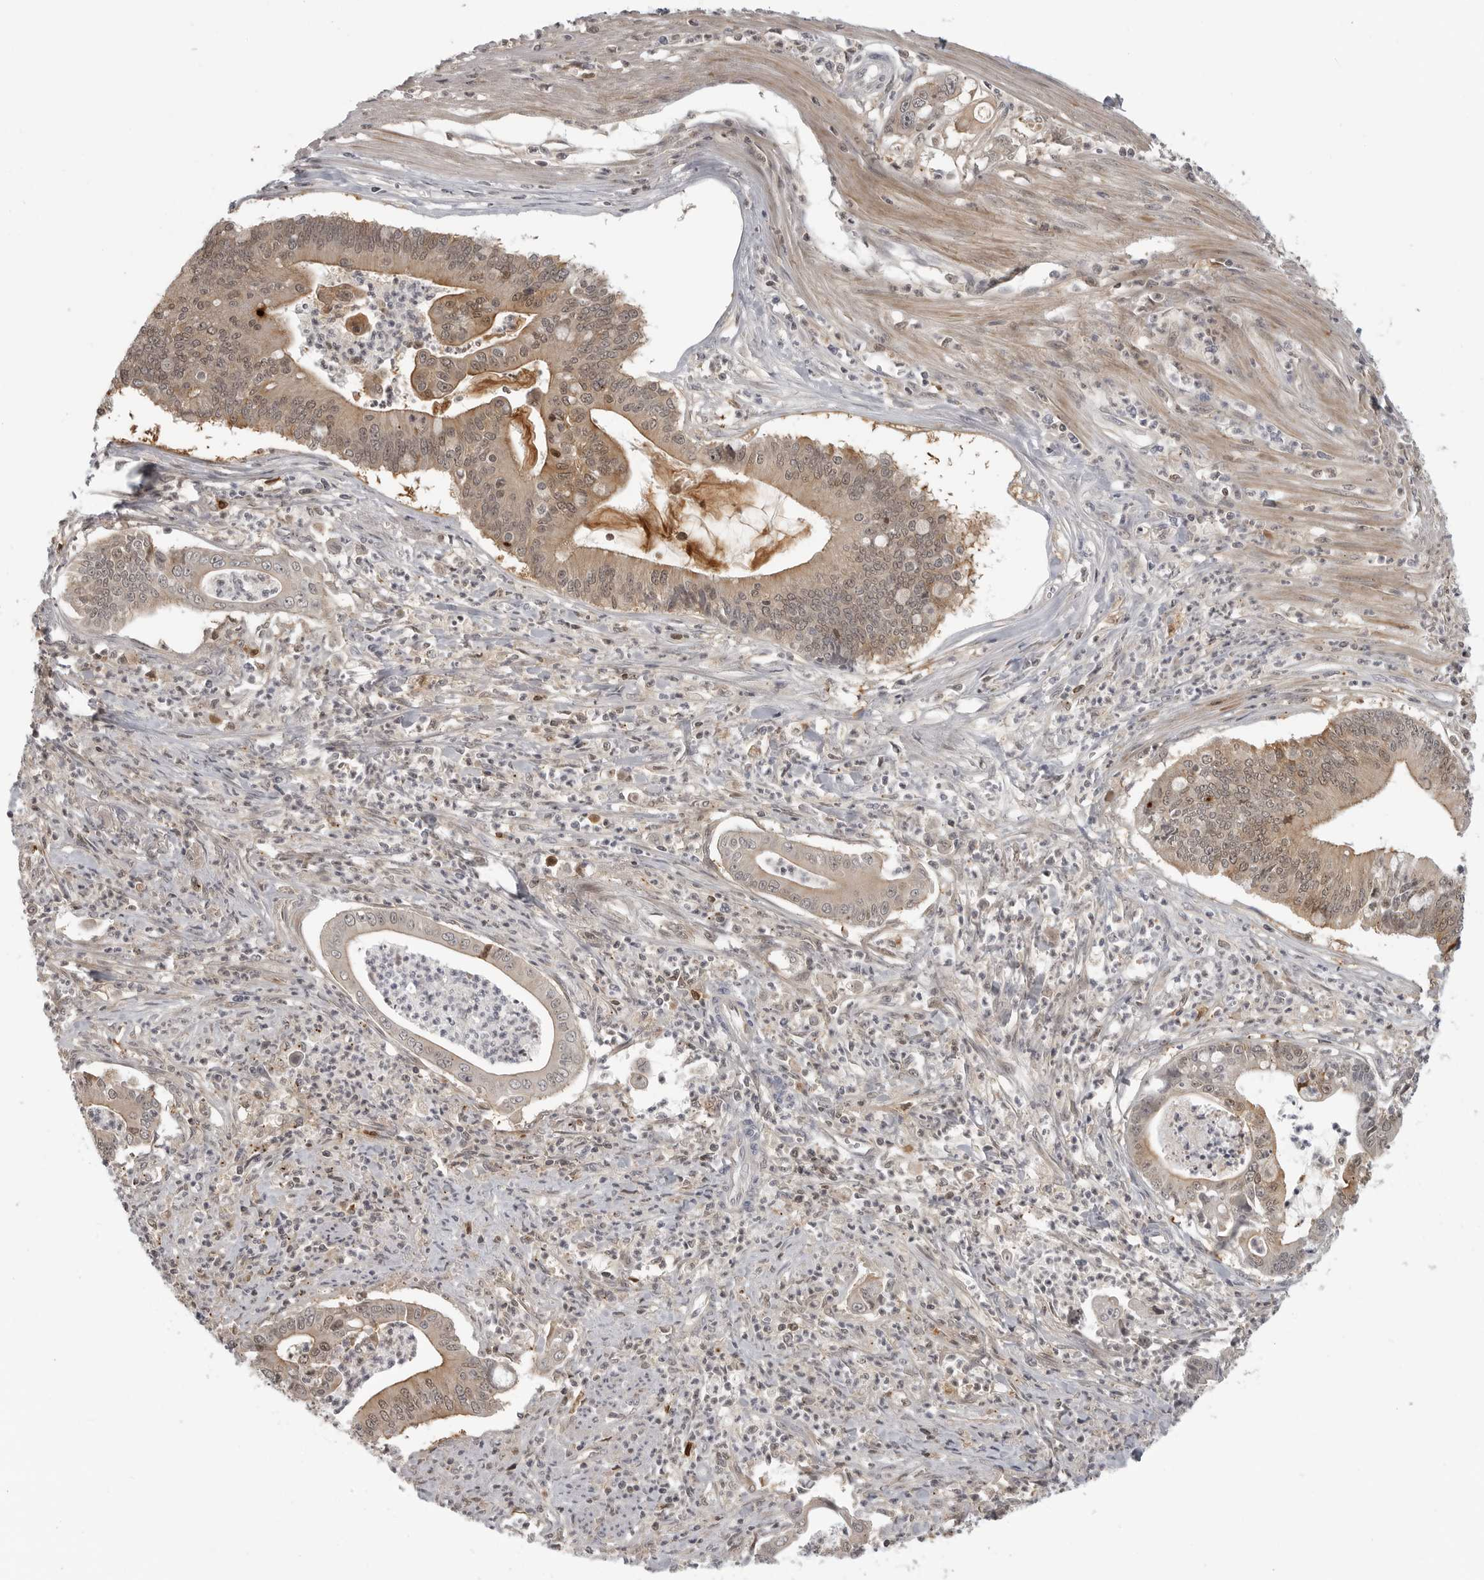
{"staining": {"intensity": "weak", "quantity": ">75%", "location": "cytoplasmic/membranous,nuclear"}, "tissue": "pancreatic cancer", "cell_type": "Tumor cells", "image_type": "cancer", "snomed": [{"axis": "morphology", "description": "Adenocarcinoma, NOS"}, {"axis": "topography", "description": "Pancreas"}], "caption": "Brown immunohistochemical staining in pancreatic cancer (adenocarcinoma) exhibits weak cytoplasmic/membranous and nuclear positivity in about >75% of tumor cells.", "gene": "CTIF", "patient": {"sex": "male", "age": 69}}